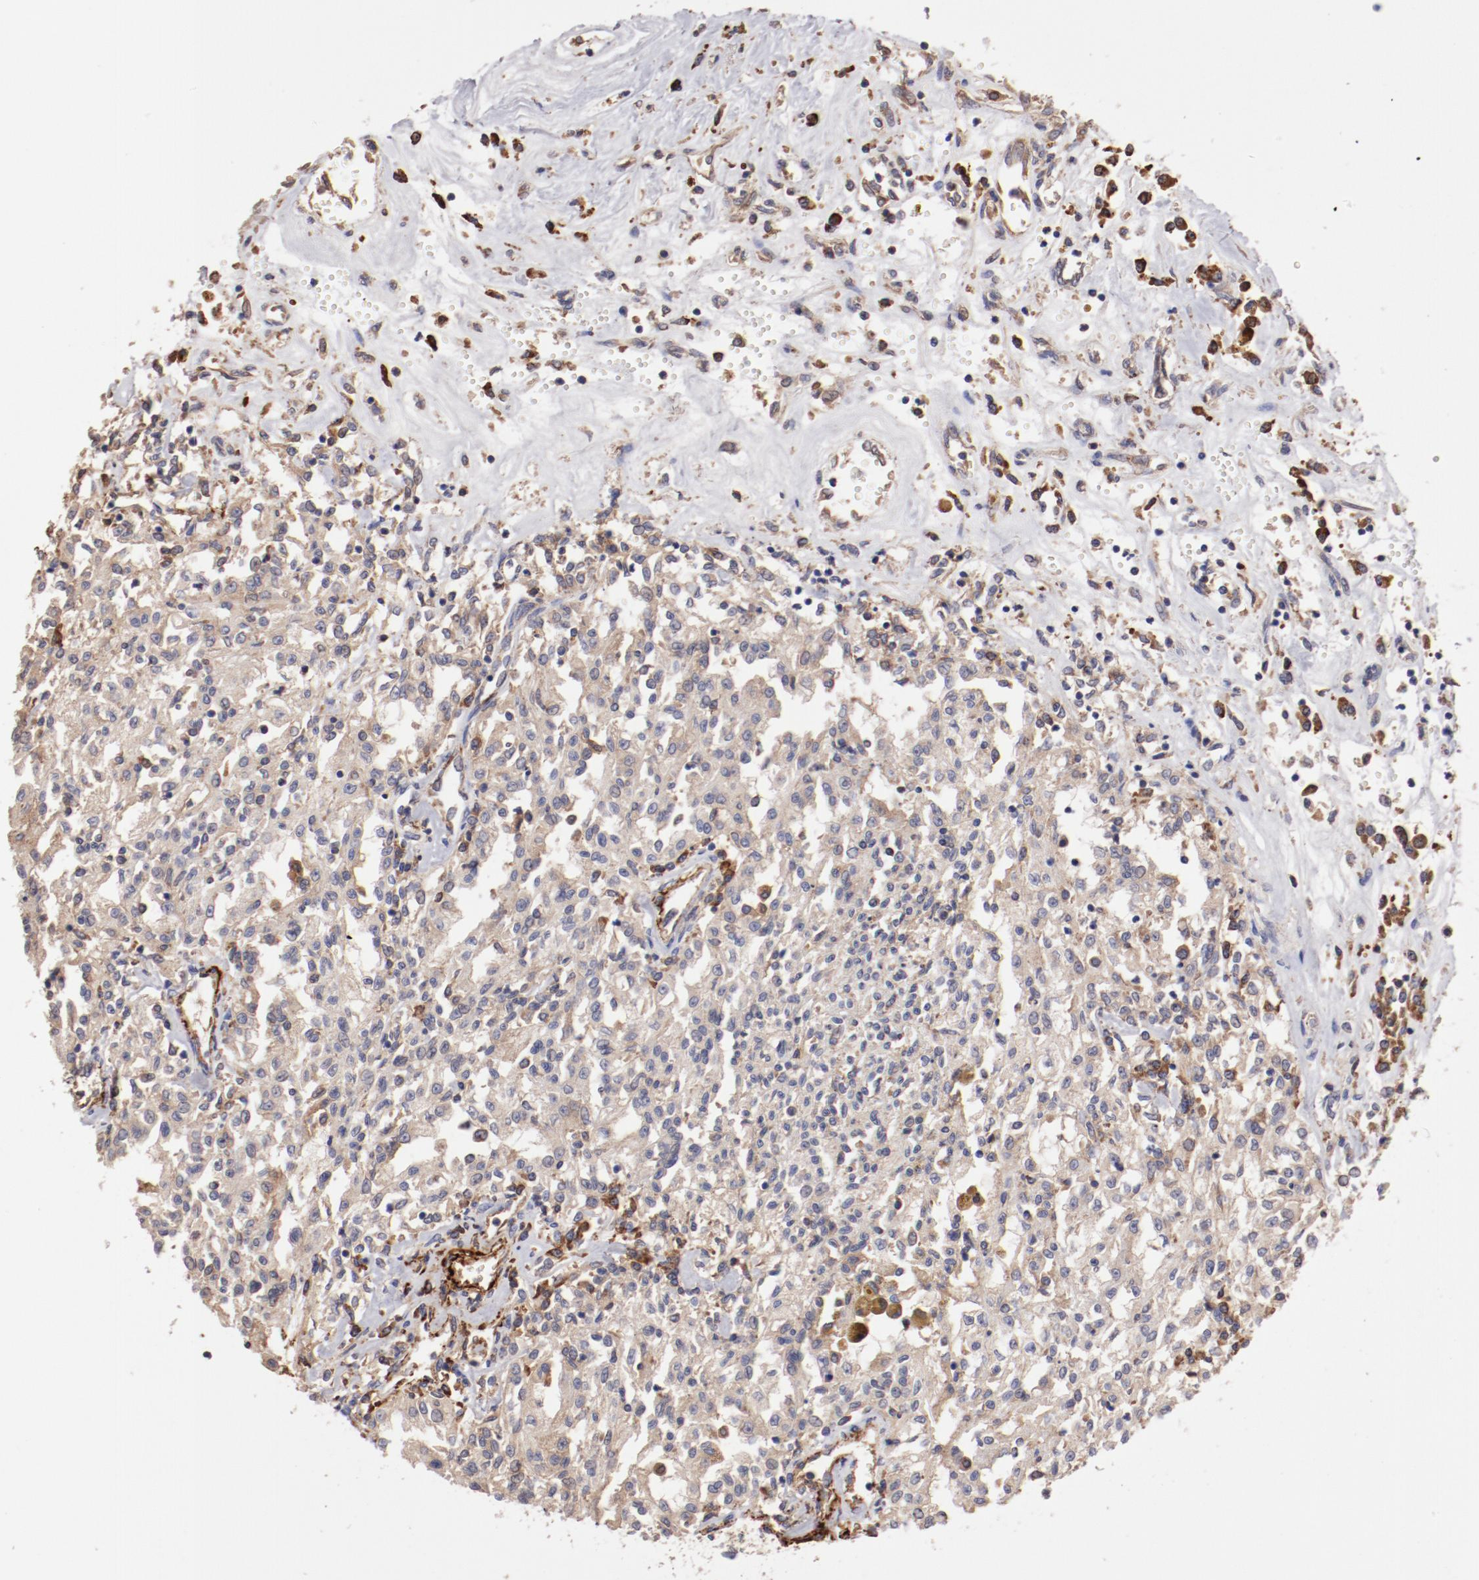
{"staining": {"intensity": "weak", "quantity": "25%-75%", "location": "cytoplasmic/membranous"}, "tissue": "renal cancer", "cell_type": "Tumor cells", "image_type": "cancer", "snomed": [{"axis": "morphology", "description": "Adenocarcinoma, NOS"}, {"axis": "topography", "description": "Kidney"}], "caption": "About 25%-75% of tumor cells in adenocarcinoma (renal) exhibit weak cytoplasmic/membranous protein staining as visualized by brown immunohistochemical staining.", "gene": "NFKBIE", "patient": {"sex": "male", "age": 78}}